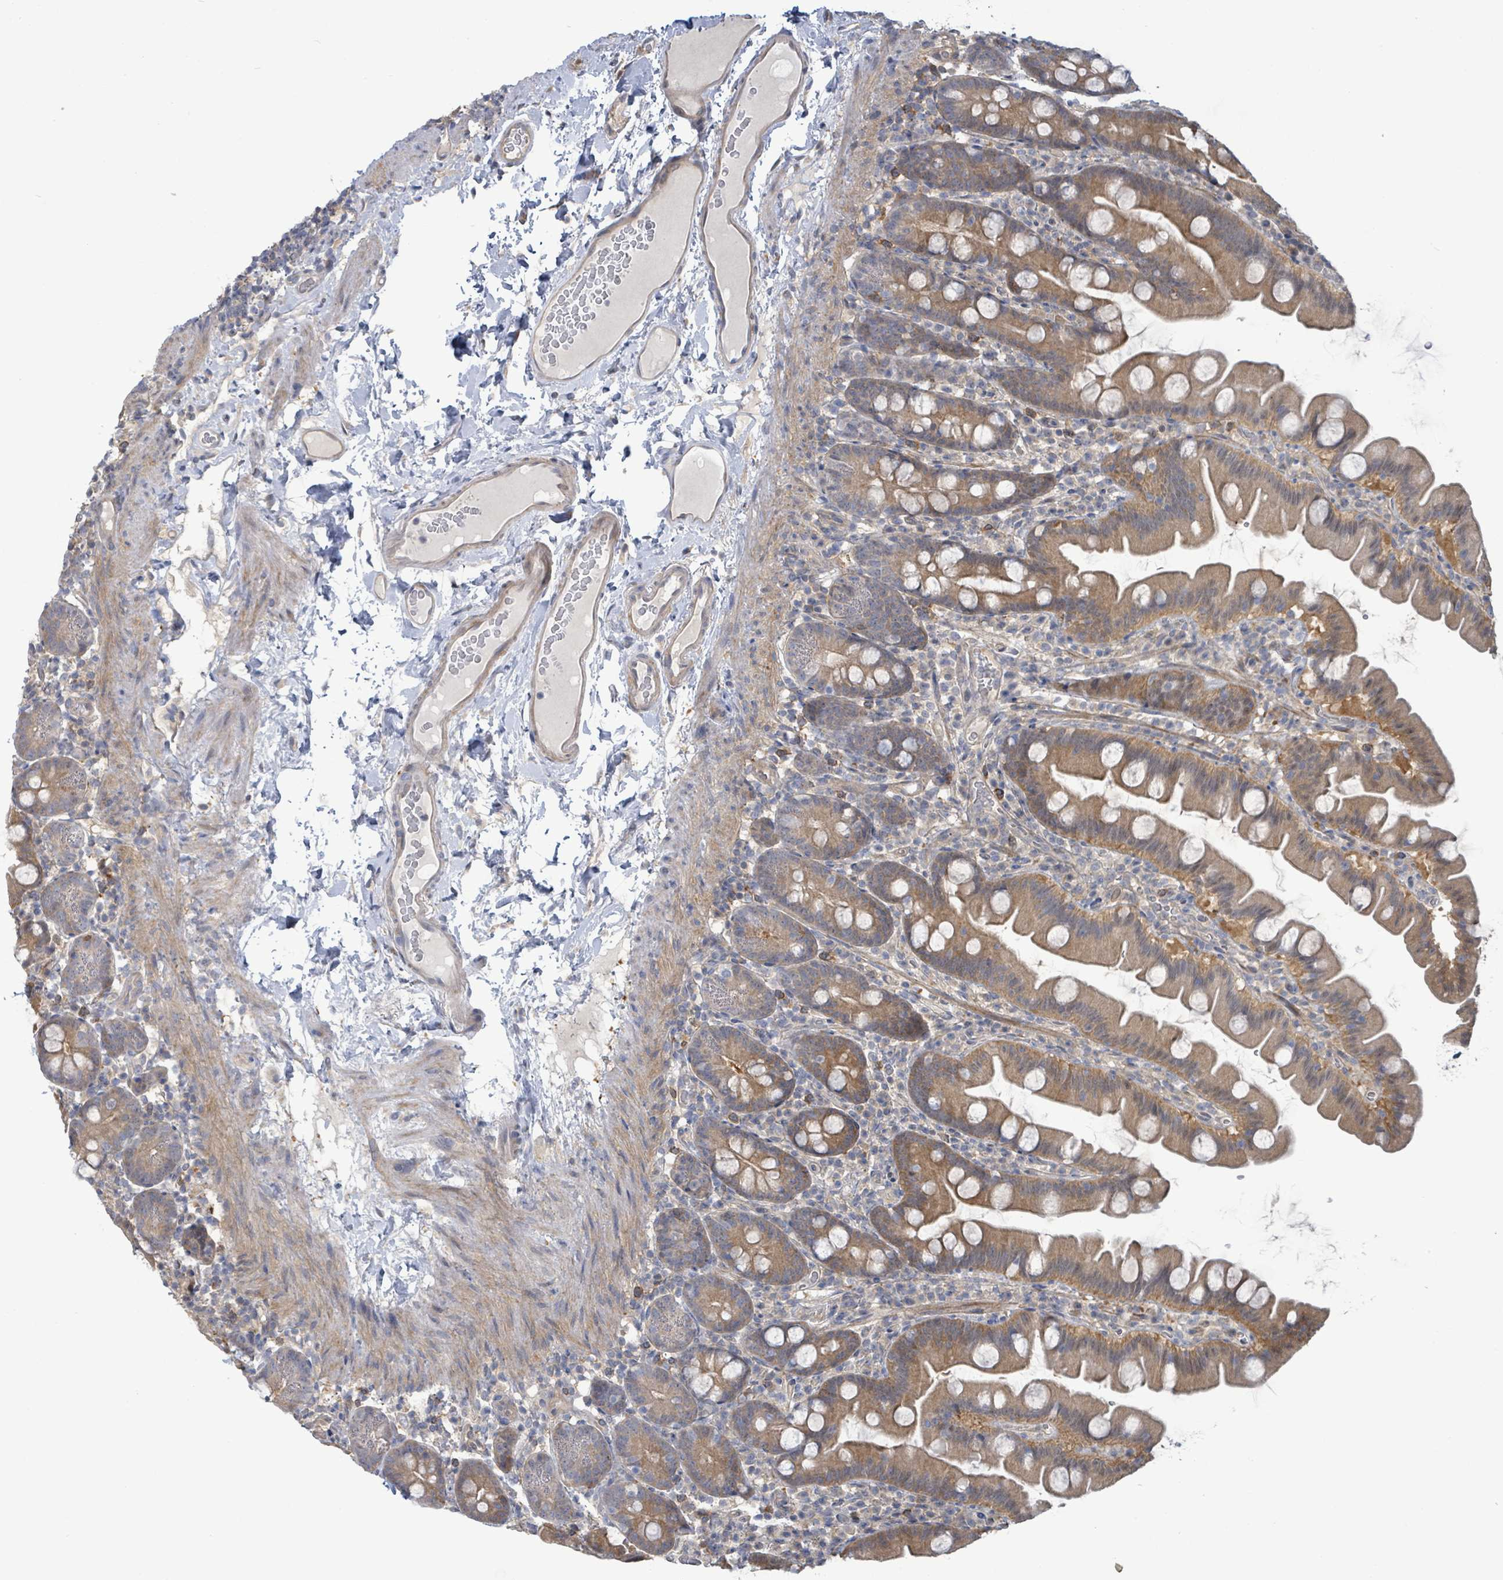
{"staining": {"intensity": "weak", "quantity": "25%-75%", "location": "cytoplasmic/membranous"}, "tissue": "small intestine", "cell_type": "Glandular cells", "image_type": "normal", "snomed": [{"axis": "morphology", "description": "Normal tissue, NOS"}, {"axis": "topography", "description": "Small intestine"}], "caption": "The immunohistochemical stain highlights weak cytoplasmic/membranous staining in glandular cells of normal small intestine. (DAB = brown stain, brightfield microscopy at high magnification).", "gene": "PGAM1", "patient": {"sex": "female", "age": 68}}